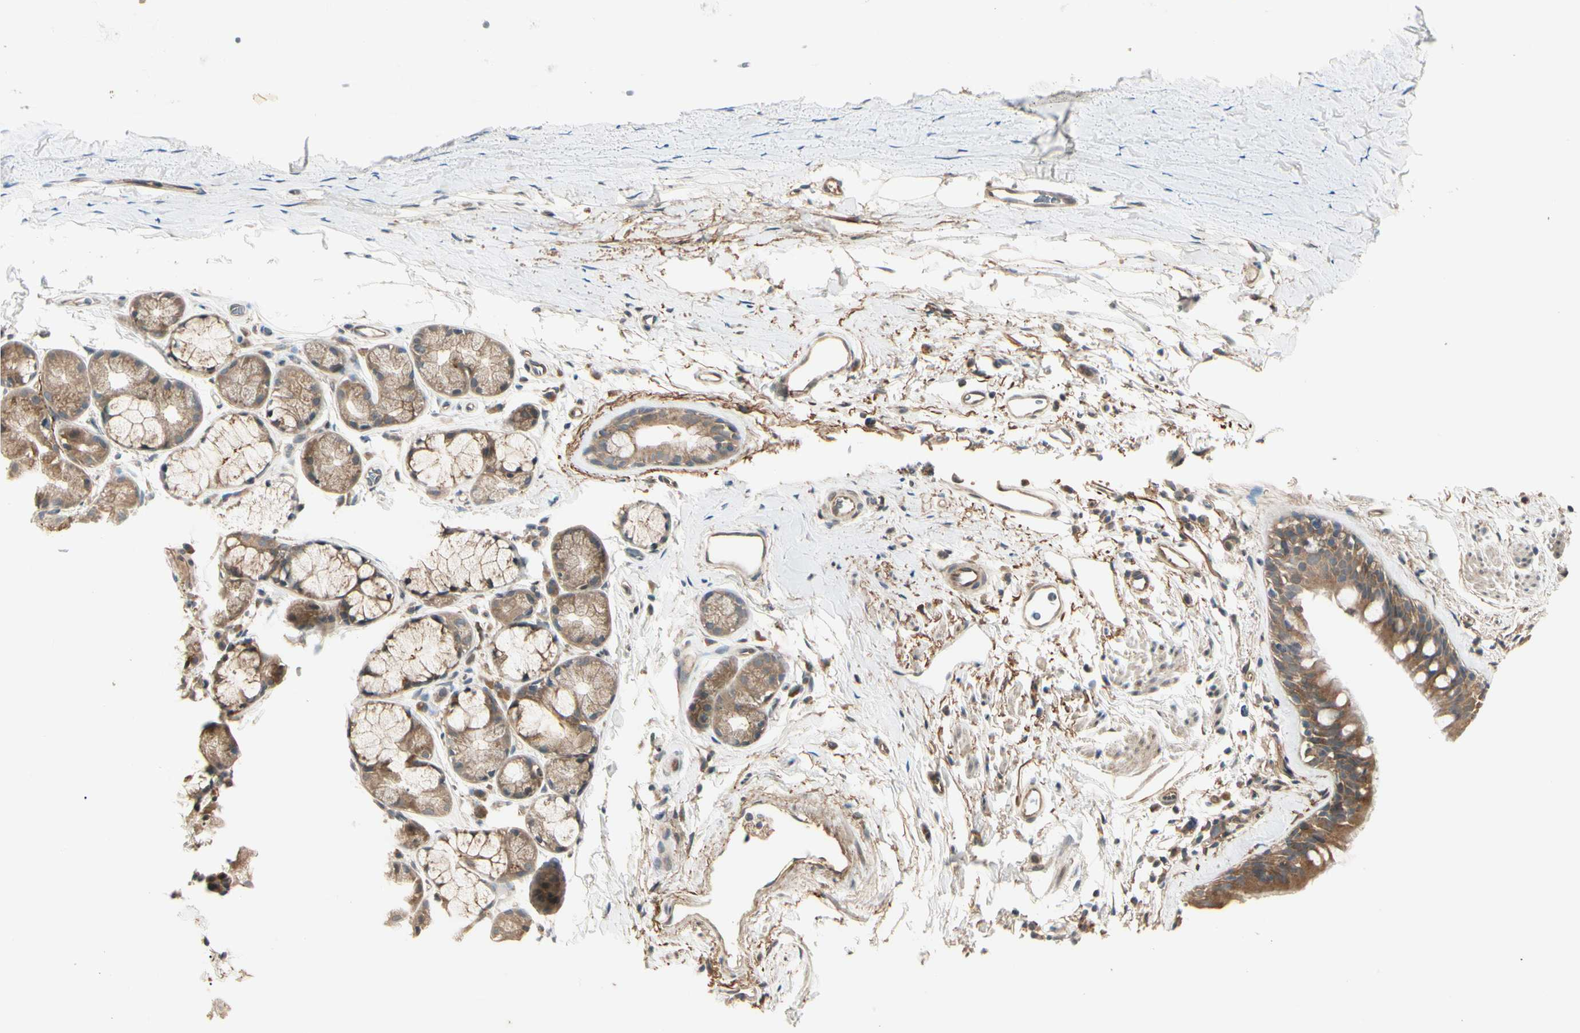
{"staining": {"intensity": "moderate", "quantity": ">75%", "location": "cytoplasmic/membranous"}, "tissue": "bronchus", "cell_type": "Respiratory epithelial cells", "image_type": "normal", "snomed": [{"axis": "morphology", "description": "Normal tissue, NOS"}, {"axis": "morphology", "description": "Malignant melanoma, Metastatic site"}, {"axis": "topography", "description": "Bronchus"}, {"axis": "topography", "description": "Lung"}], "caption": "Protein analysis of unremarkable bronchus reveals moderate cytoplasmic/membranous expression in approximately >75% of respiratory epithelial cells.", "gene": "F2R", "patient": {"sex": "male", "age": 64}}